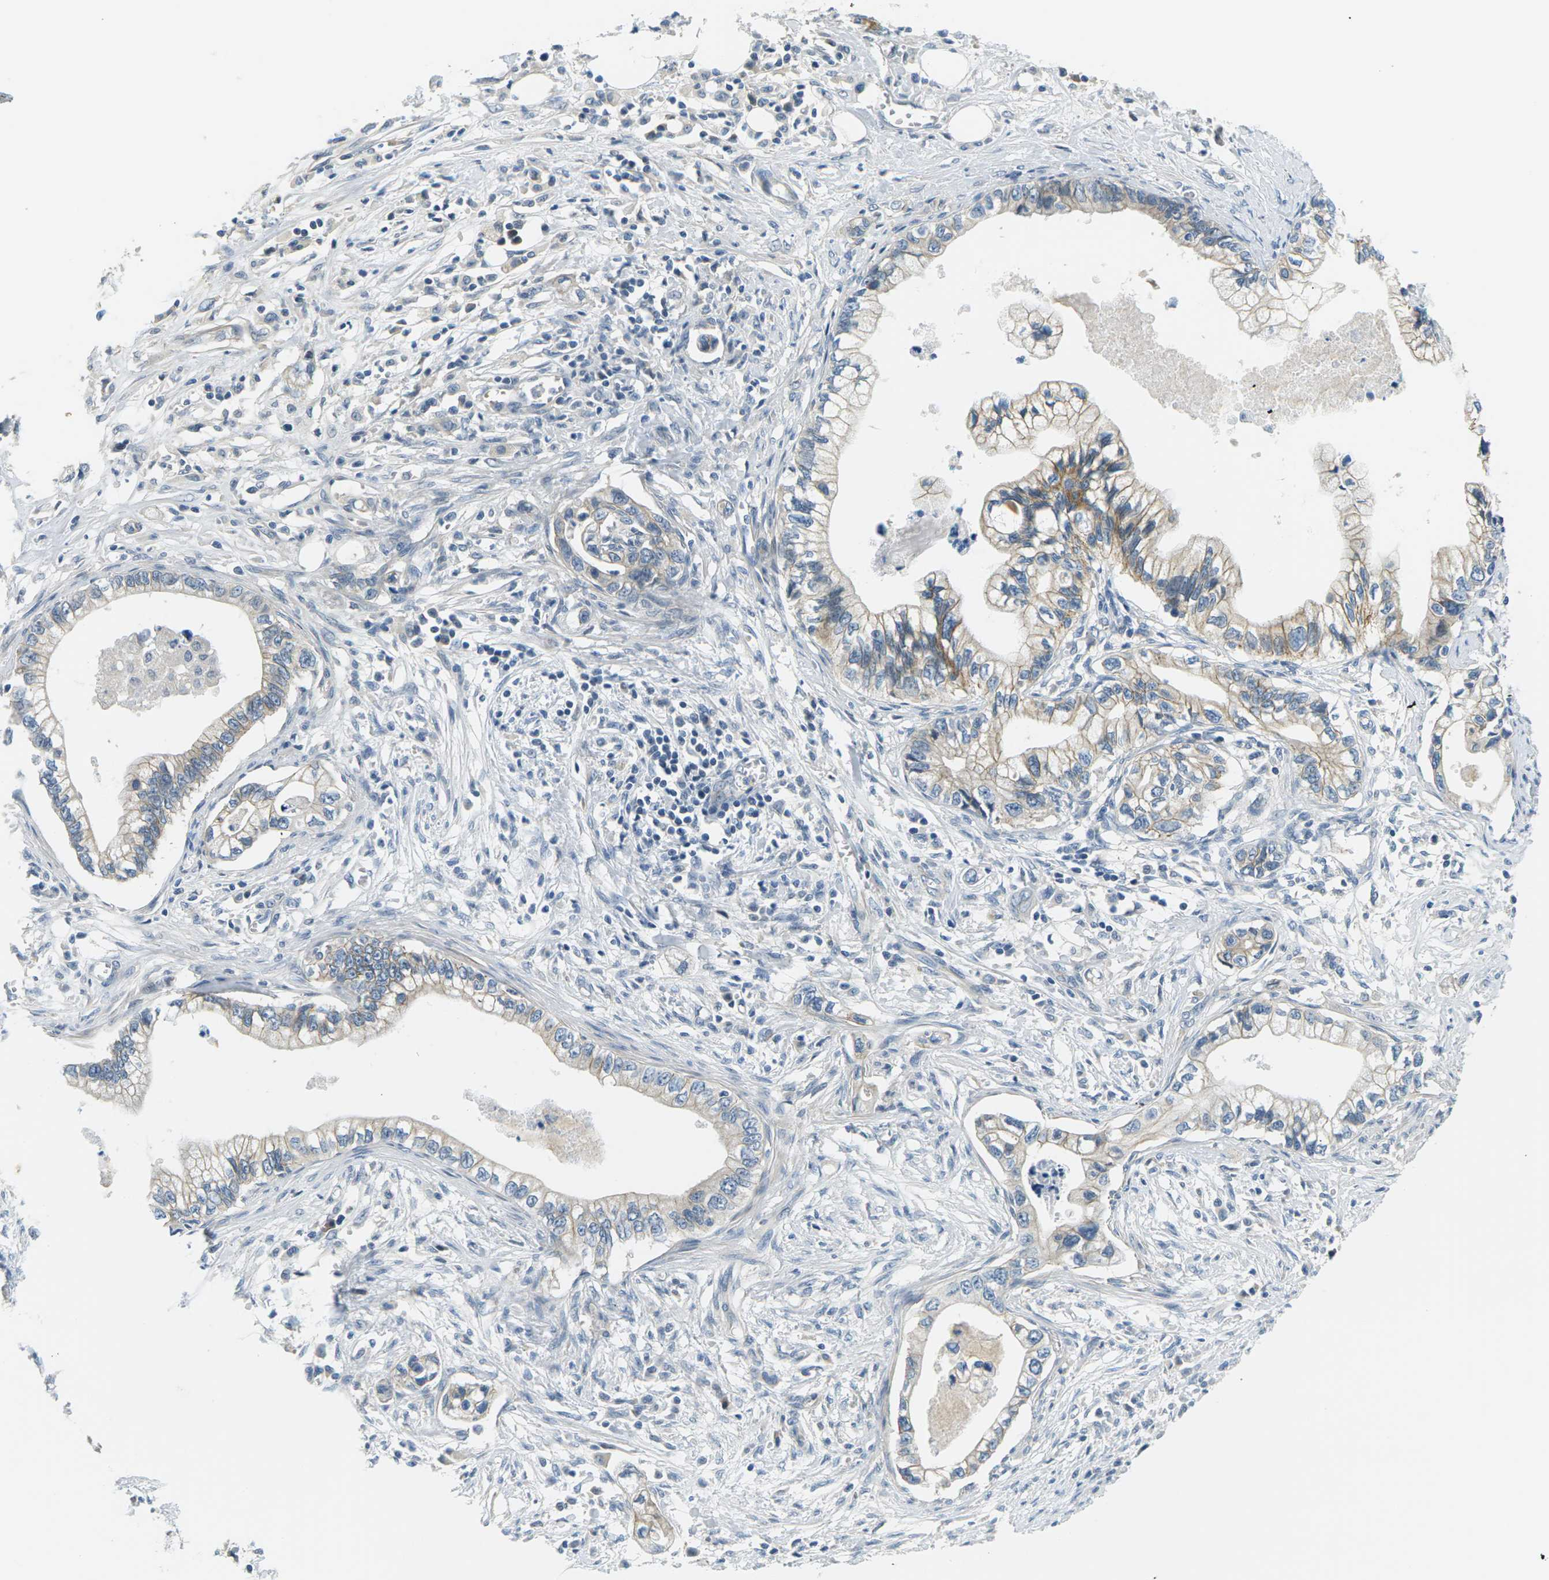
{"staining": {"intensity": "weak", "quantity": "<25%", "location": "cytoplasmic/membranous"}, "tissue": "pancreatic cancer", "cell_type": "Tumor cells", "image_type": "cancer", "snomed": [{"axis": "morphology", "description": "Adenocarcinoma, NOS"}, {"axis": "topography", "description": "Pancreas"}], "caption": "Immunohistochemical staining of adenocarcinoma (pancreatic) exhibits no significant expression in tumor cells.", "gene": "CTNND1", "patient": {"sex": "male", "age": 56}}